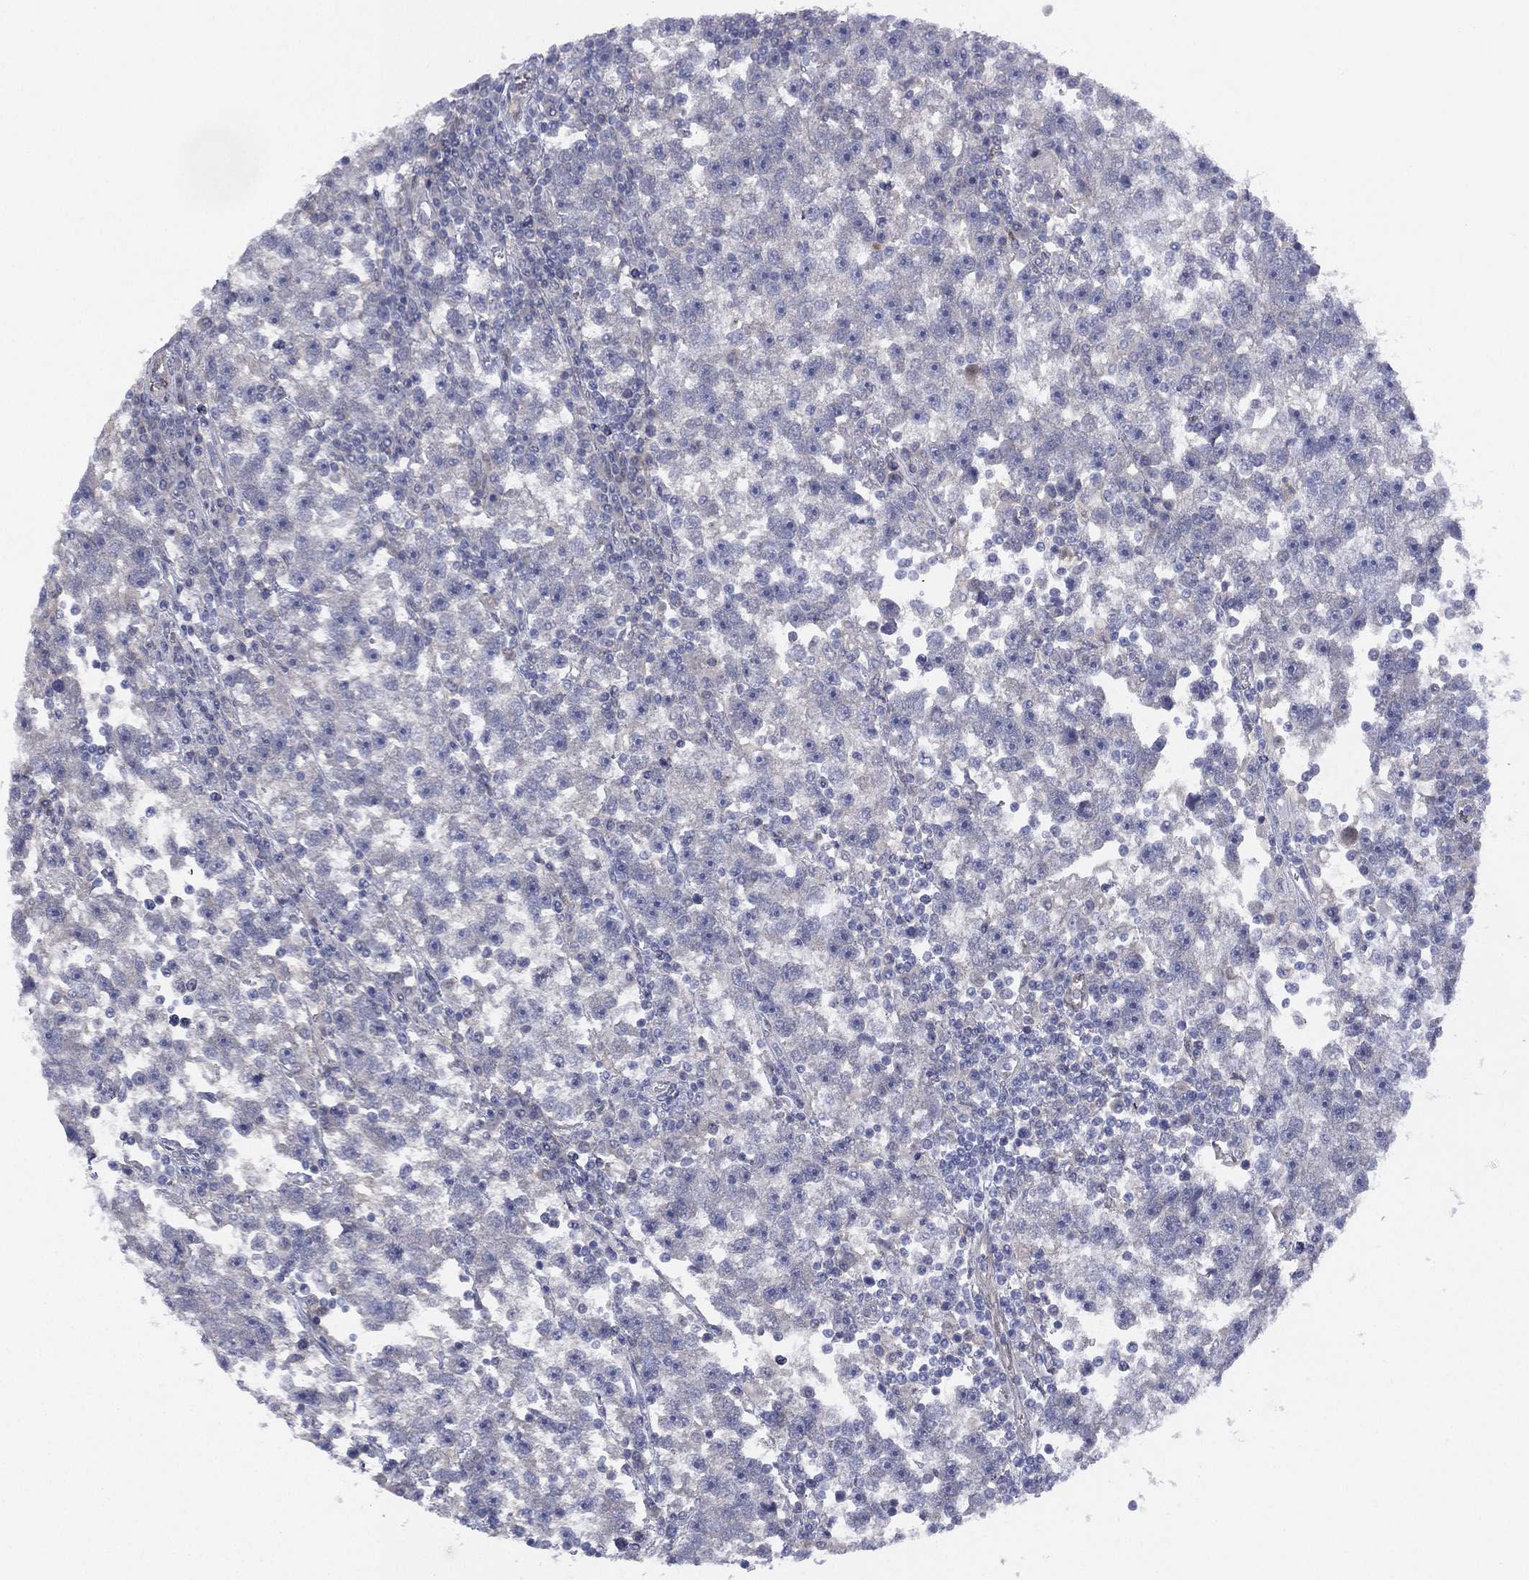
{"staining": {"intensity": "negative", "quantity": "none", "location": "none"}, "tissue": "testis cancer", "cell_type": "Tumor cells", "image_type": "cancer", "snomed": [{"axis": "morphology", "description": "Seminoma, NOS"}, {"axis": "topography", "description": "Testis"}], "caption": "Immunohistochemistry of testis cancer (seminoma) demonstrates no expression in tumor cells.", "gene": "DDAH1", "patient": {"sex": "male", "age": 47}}